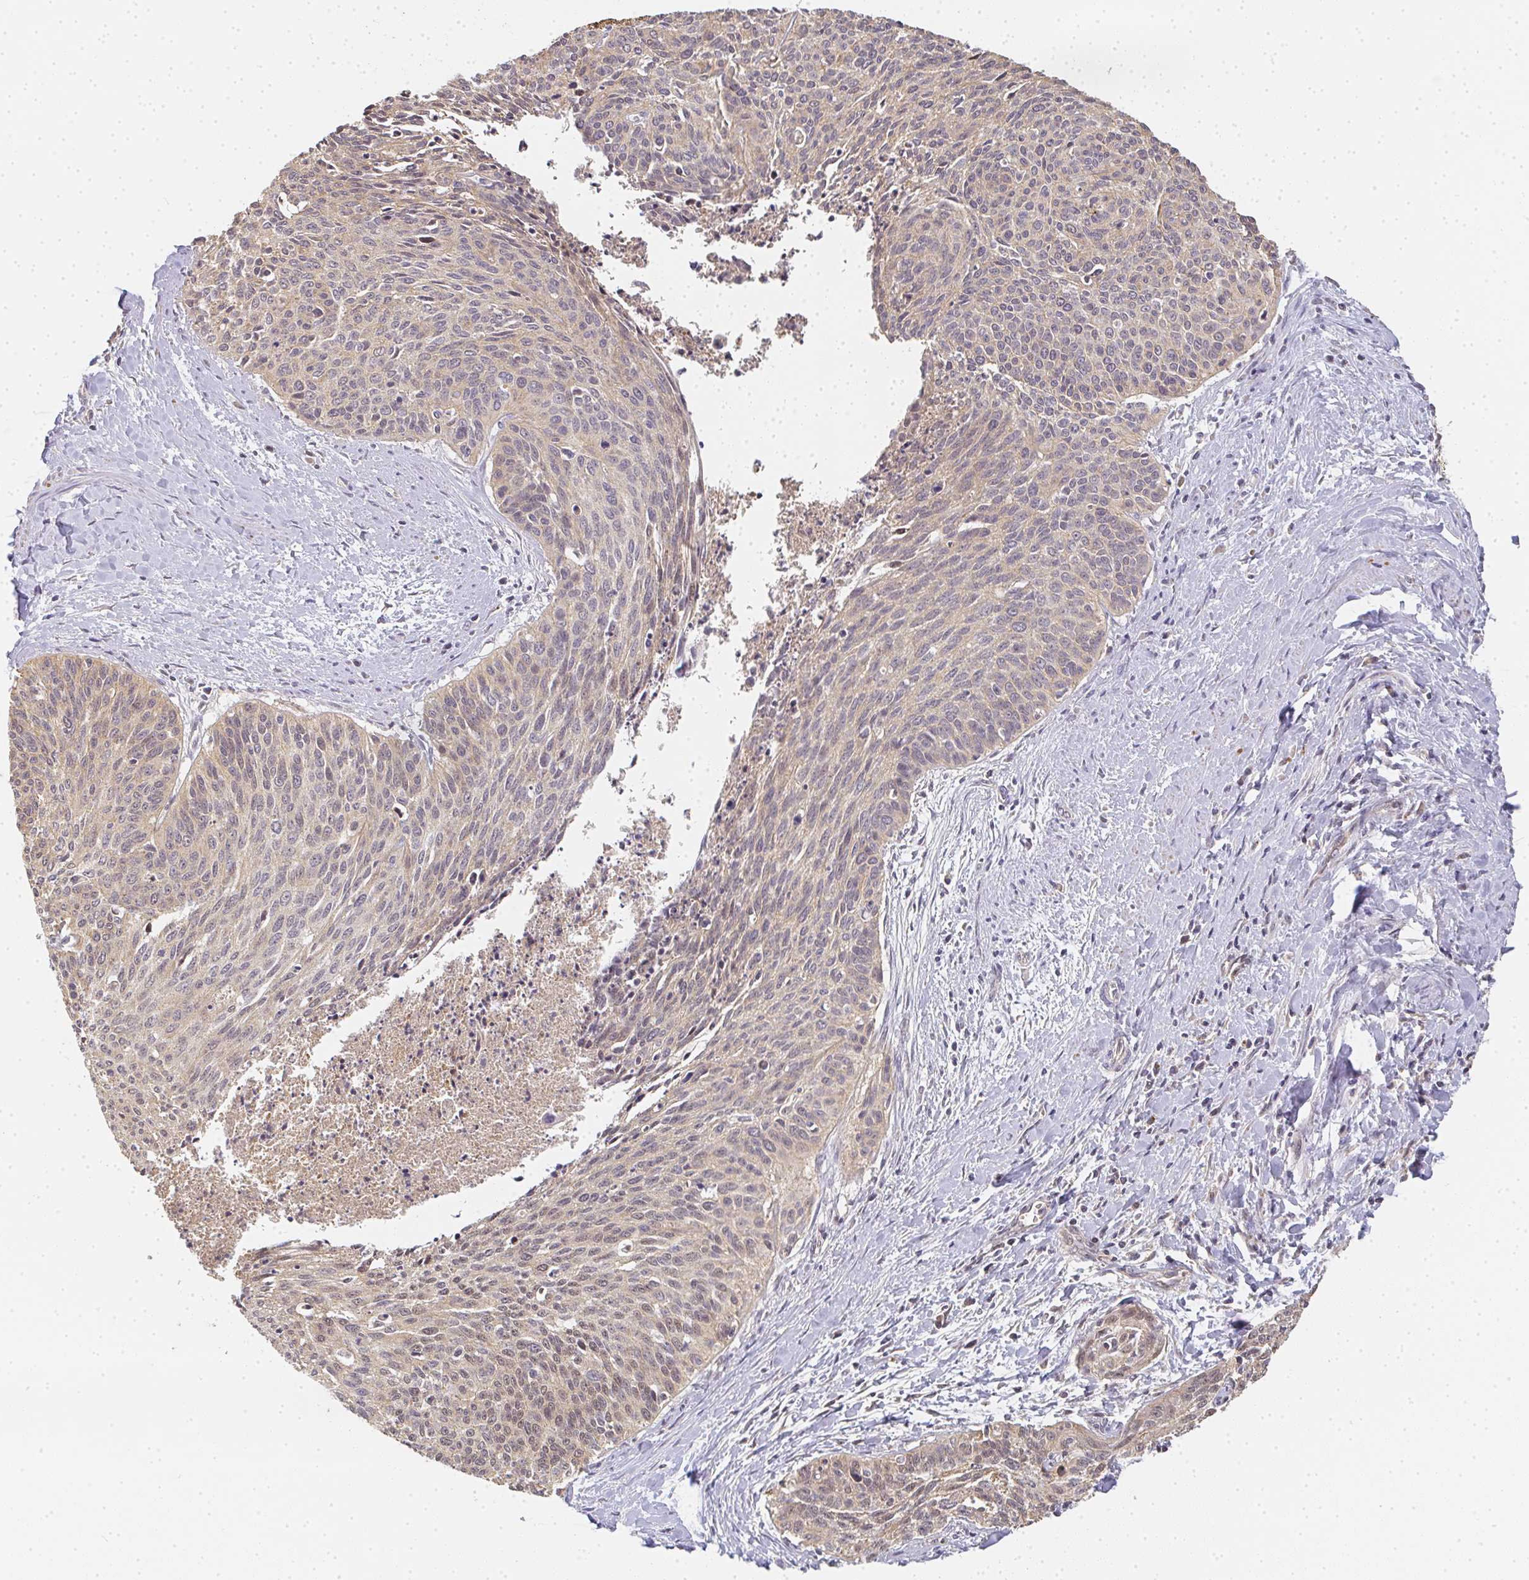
{"staining": {"intensity": "weak", "quantity": "25%-75%", "location": "cytoplasmic/membranous,nuclear"}, "tissue": "cervical cancer", "cell_type": "Tumor cells", "image_type": "cancer", "snomed": [{"axis": "morphology", "description": "Squamous cell carcinoma, NOS"}, {"axis": "topography", "description": "Cervix"}], "caption": "High-magnification brightfield microscopy of squamous cell carcinoma (cervical) stained with DAB (brown) and counterstained with hematoxylin (blue). tumor cells exhibit weak cytoplasmic/membranous and nuclear staining is appreciated in about25%-75% of cells.", "gene": "SLC35B3", "patient": {"sex": "female", "age": 55}}